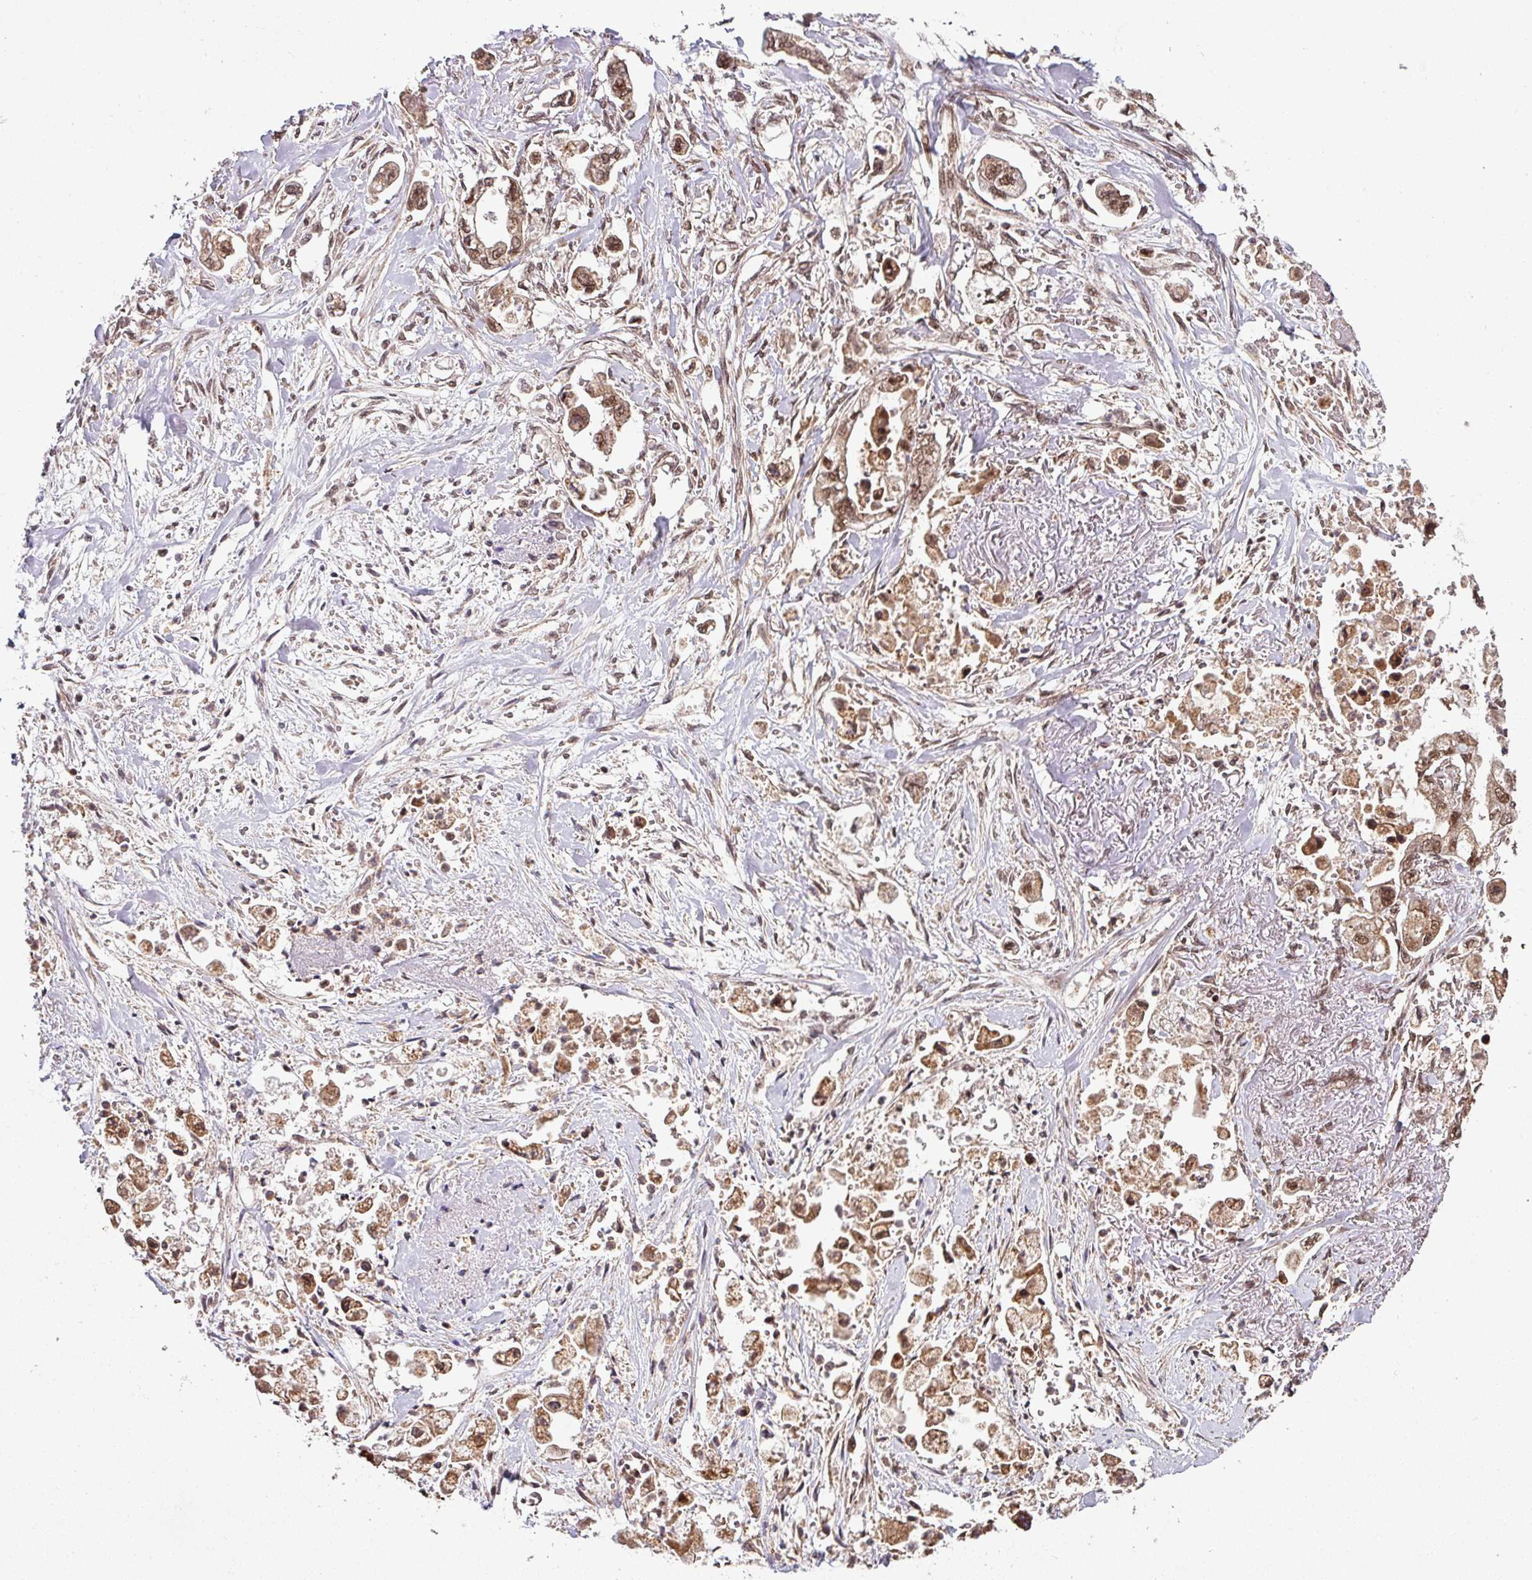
{"staining": {"intensity": "moderate", "quantity": ">75%", "location": "cytoplasmic/membranous,nuclear"}, "tissue": "stomach cancer", "cell_type": "Tumor cells", "image_type": "cancer", "snomed": [{"axis": "morphology", "description": "Adenocarcinoma, NOS"}, {"axis": "topography", "description": "Stomach"}], "caption": "Stomach cancer (adenocarcinoma) stained with immunohistochemistry reveals moderate cytoplasmic/membranous and nuclear staining in about >75% of tumor cells. The staining is performed using DAB brown chromogen to label protein expression. The nuclei are counter-stained blue using hematoxylin.", "gene": "PHF23", "patient": {"sex": "male", "age": 62}}